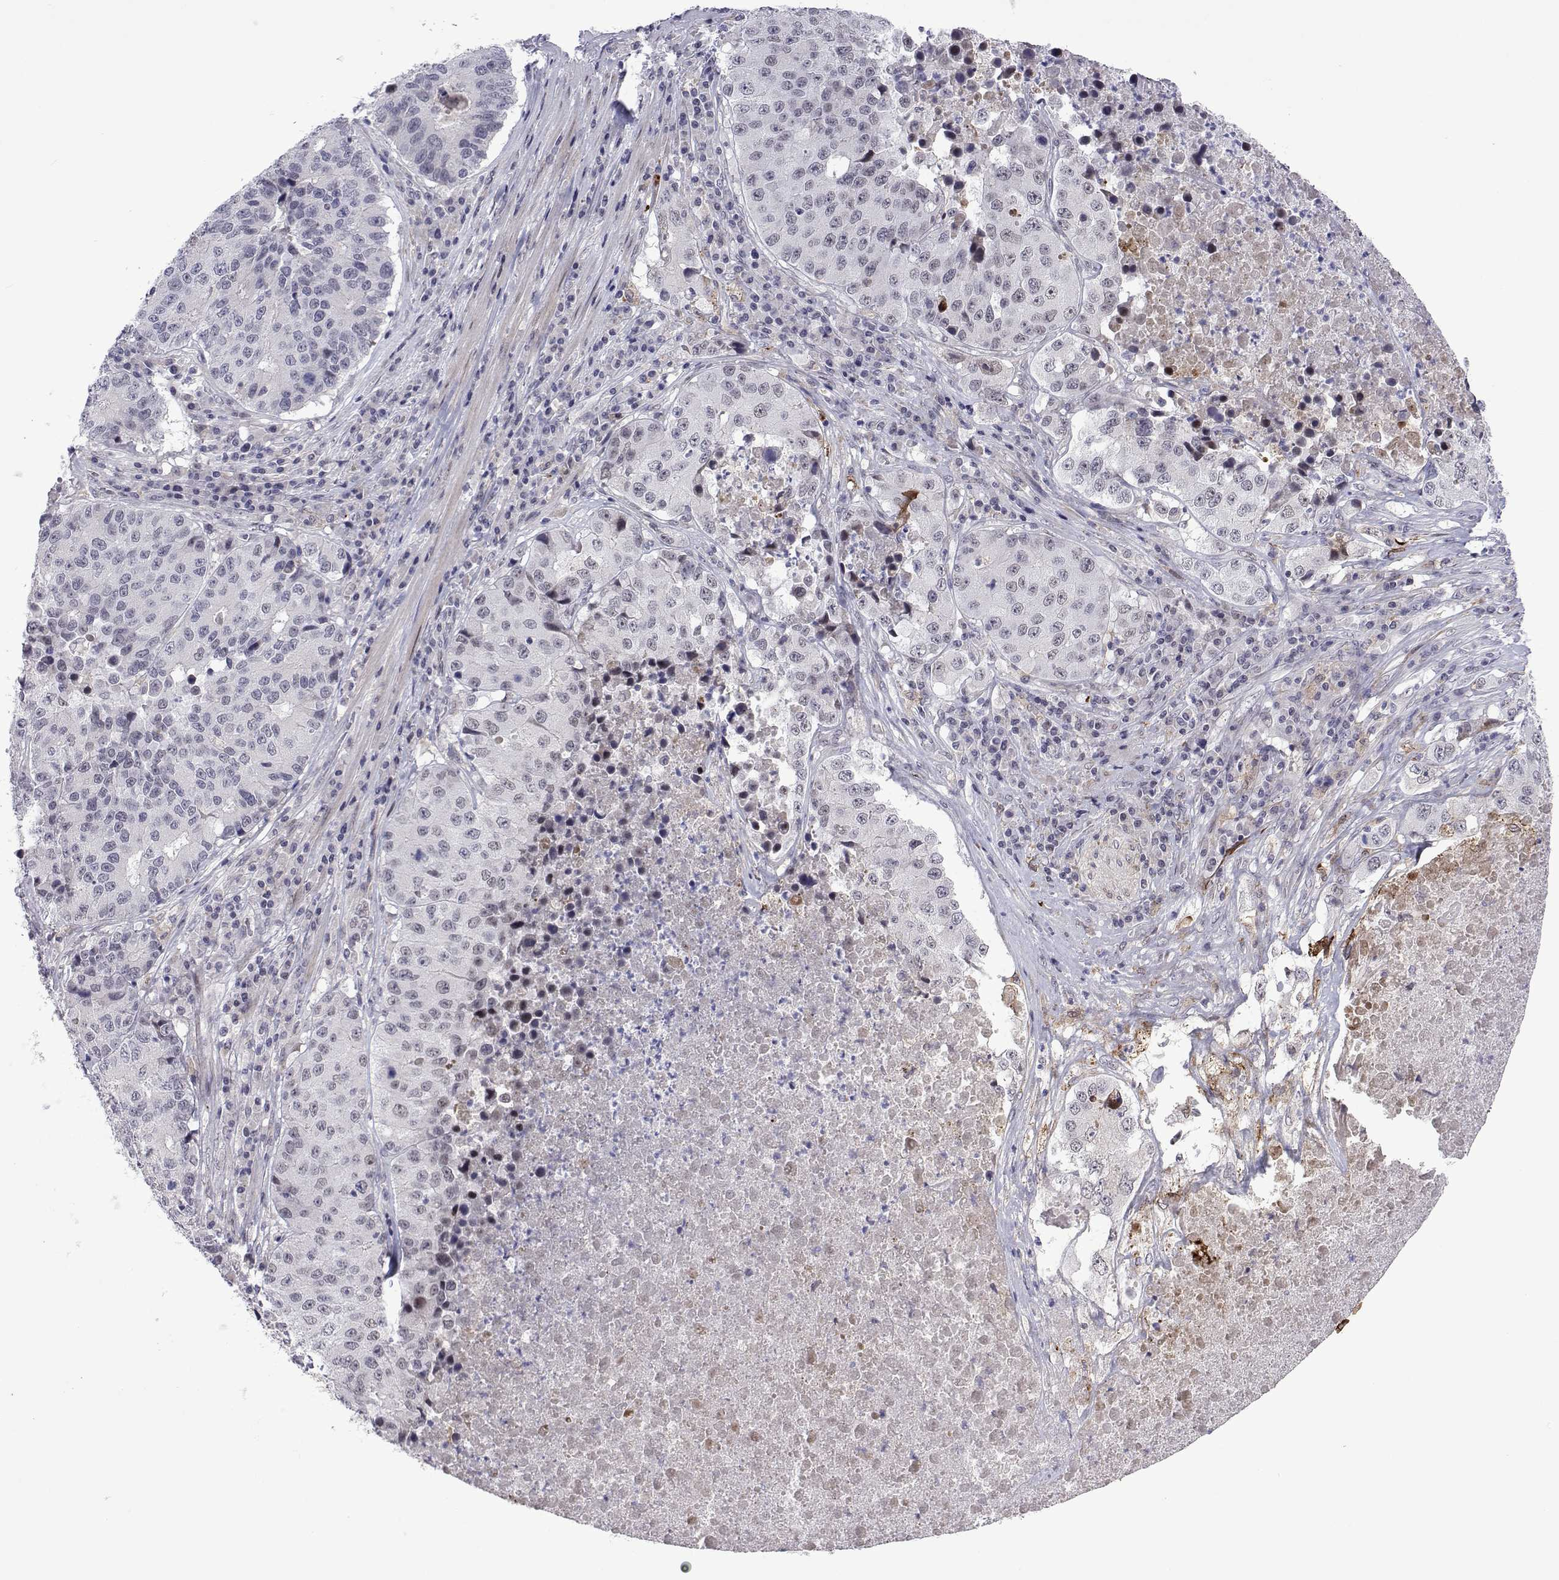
{"staining": {"intensity": "negative", "quantity": "none", "location": "none"}, "tissue": "stomach cancer", "cell_type": "Tumor cells", "image_type": "cancer", "snomed": [{"axis": "morphology", "description": "Adenocarcinoma, NOS"}, {"axis": "topography", "description": "Stomach"}], "caption": "Tumor cells show no significant protein staining in stomach adenocarcinoma.", "gene": "EFCAB3", "patient": {"sex": "male", "age": 71}}